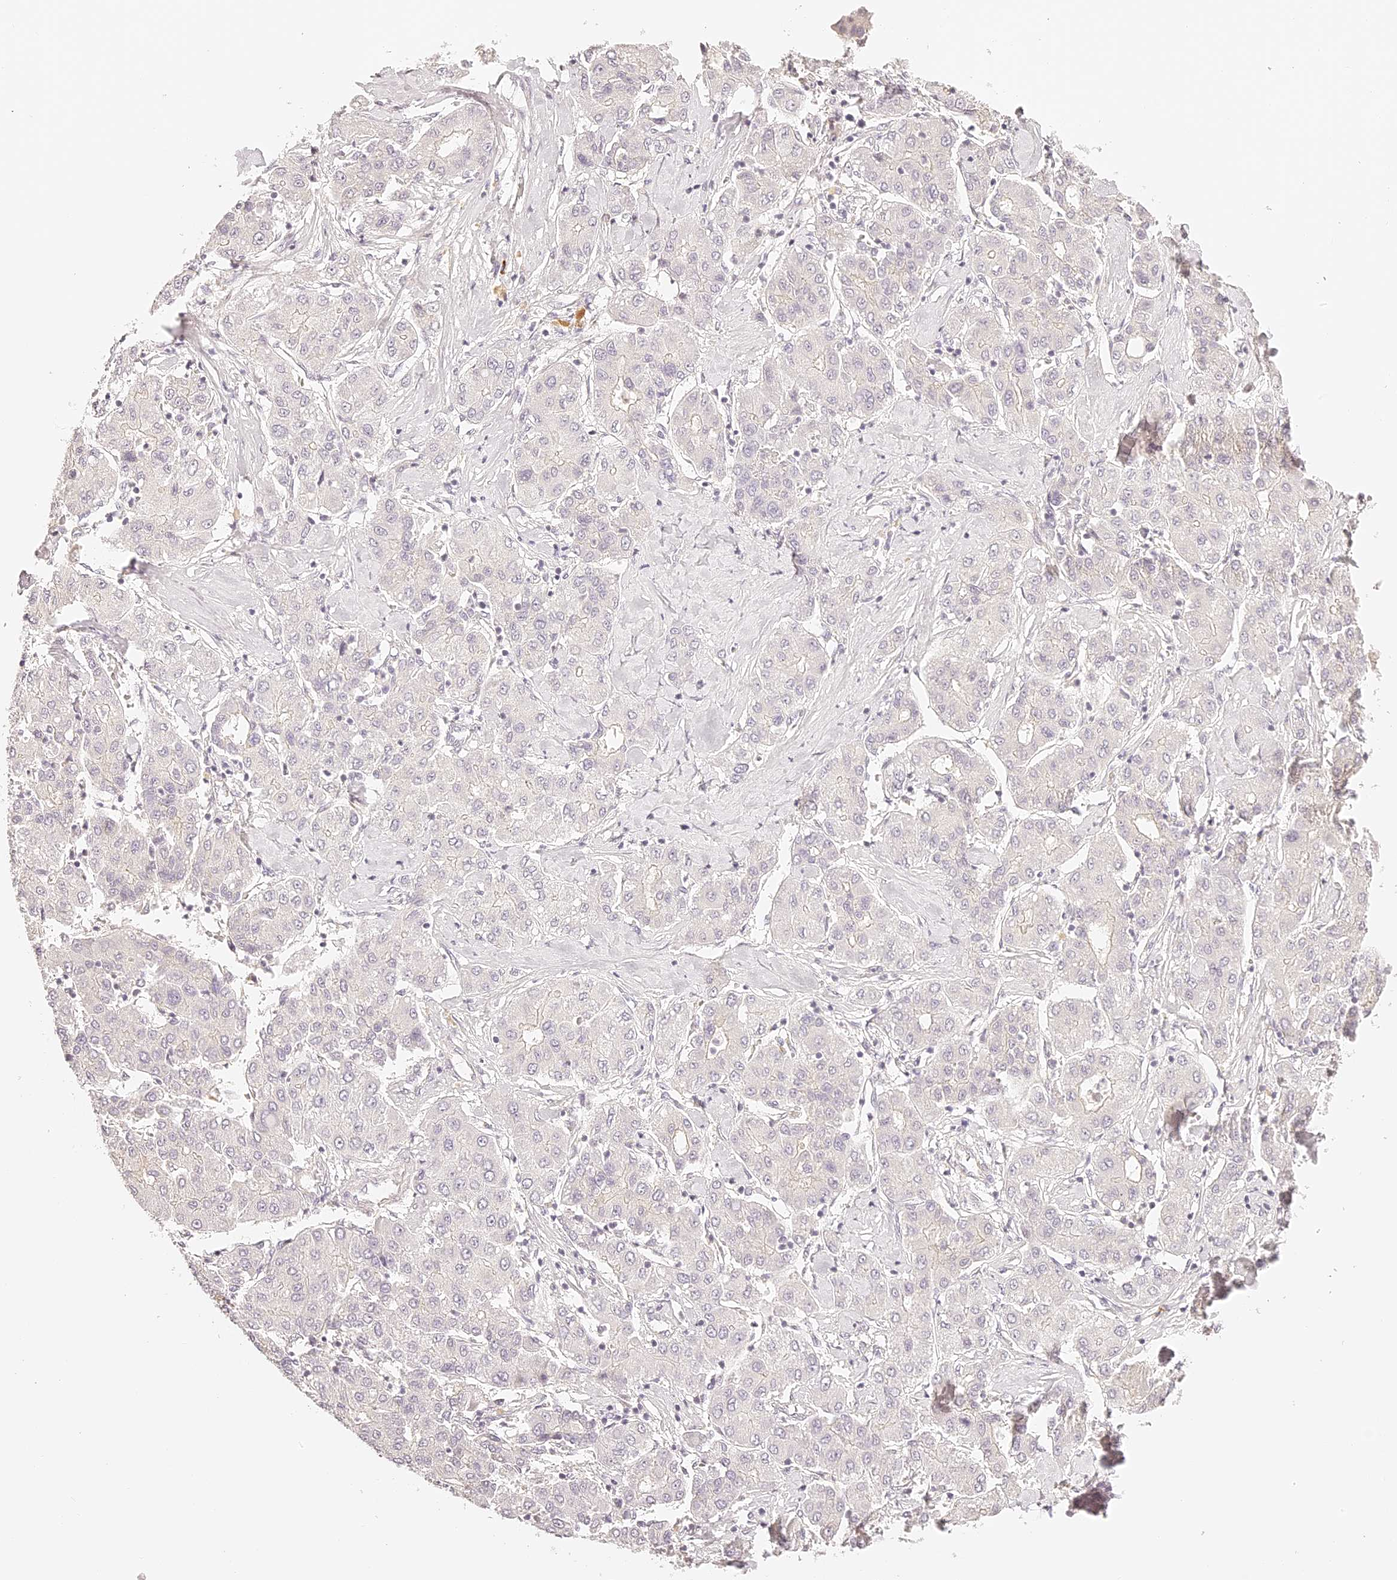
{"staining": {"intensity": "negative", "quantity": "none", "location": "none"}, "tissue": "liver cancer", "cell_type": "Tumor cells", "image_type": "cancer", "snomed": [{"axis": "morphology", "description": "Carcinoma, Hepatocellular, NOS"}, {"axis": "topography", "description": "Liver"}], "caption": "Image shows no protein staining in tumor cells of hepatocellular carcinoma (liver) tissue.", "gene": "TRIM45", "patient": {"sex": "male", "age": 65}}